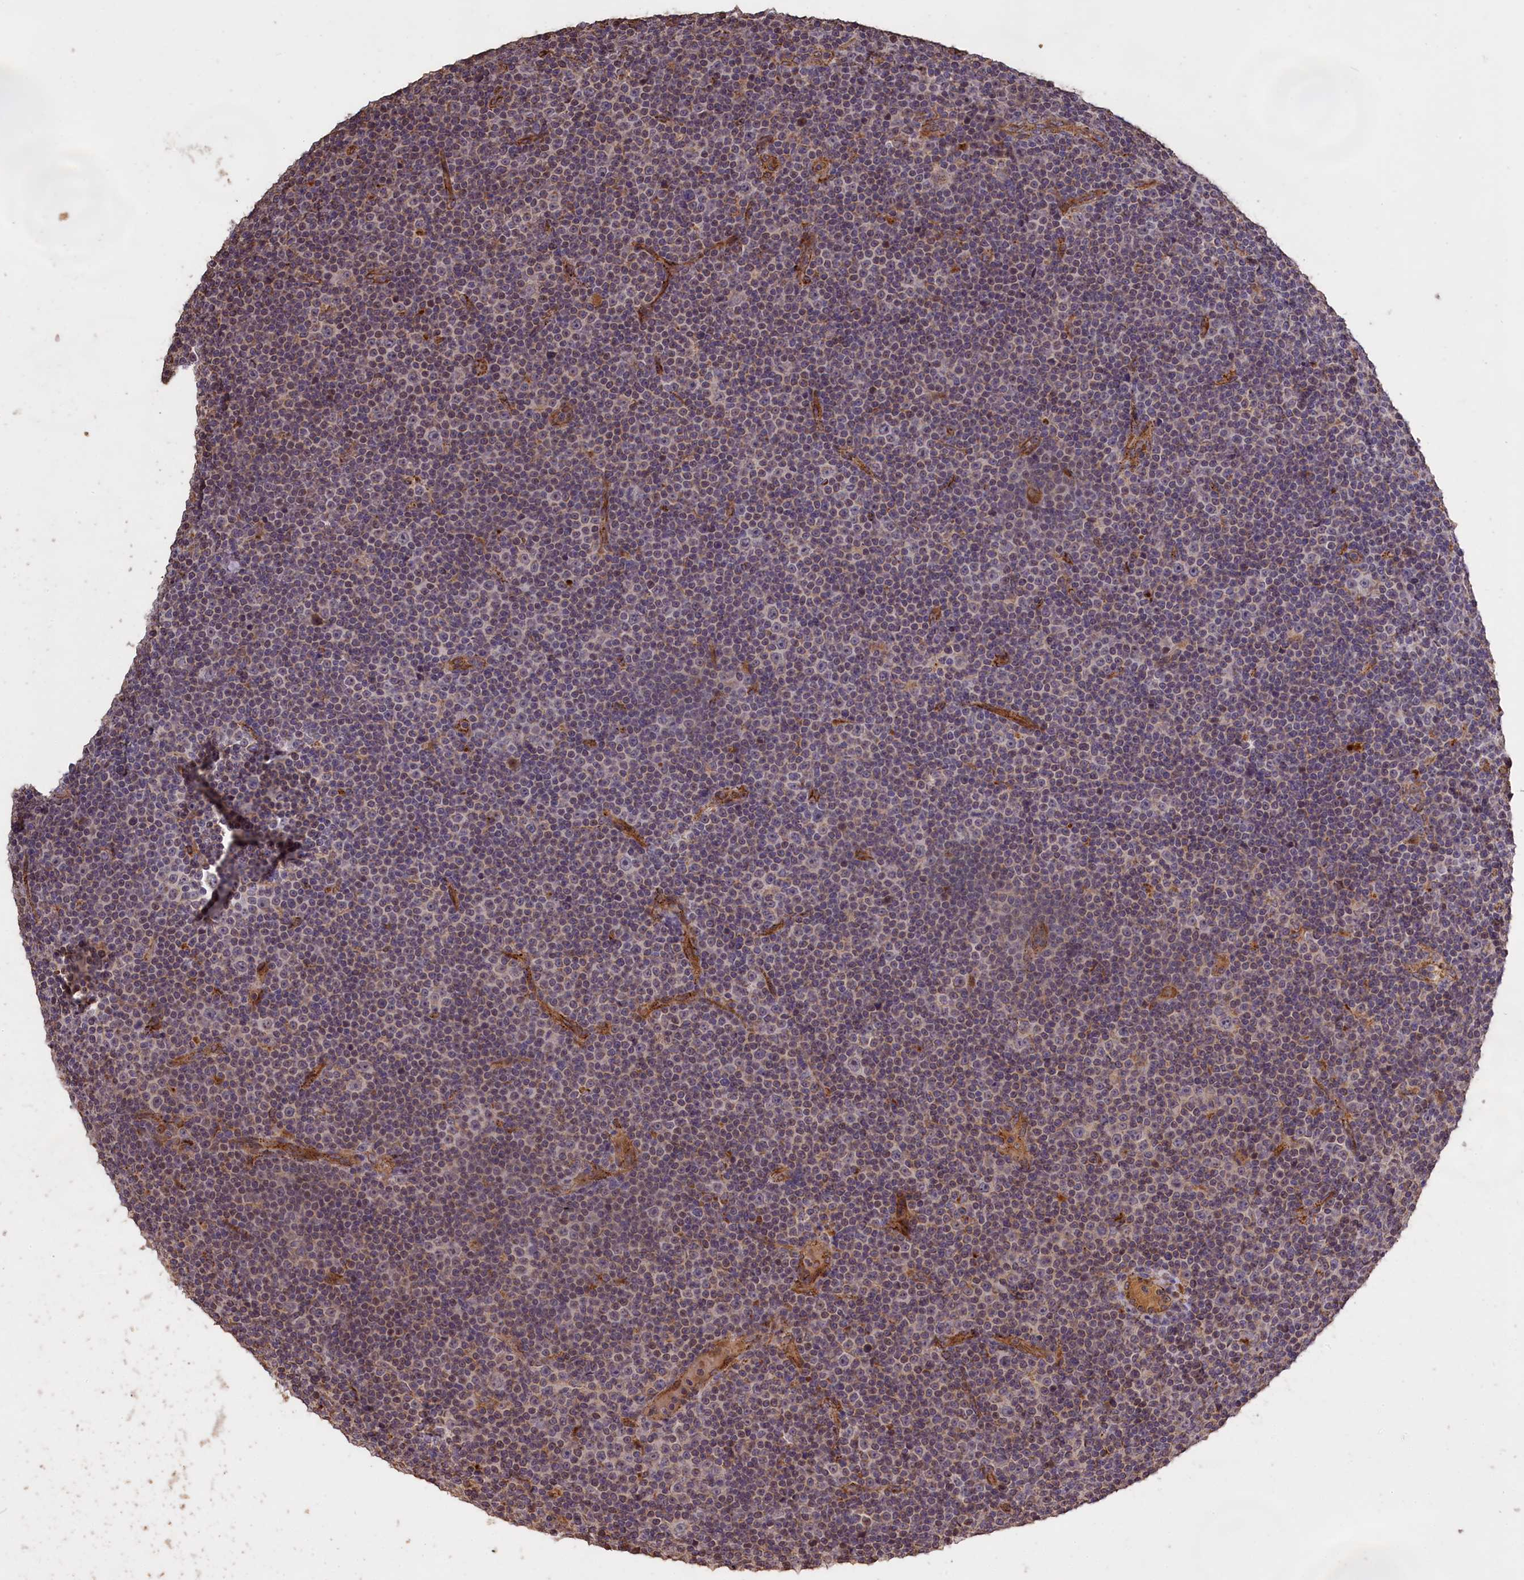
{"staining": {"intensity": "negative", "quantity": "none", "location": "none"}, "tissue": "lymphoma", "cell_type": "Tumor cells", "image_type": "cancer", "snomed": [{"axis": "morphology", "description": "Malignant lymphoma, non-Hodgkin's type, Low grade"}, {"axis": "topography", "description": "Lymph node"}], "caption": "Protein analysis of lymphoma exhibits no significant staining in tumor cells. (Immunohistochemistry, brightfield microscopy, high magnification).", "gene": "CLRN2", "patient": {"sex": "female", "age": 67}}